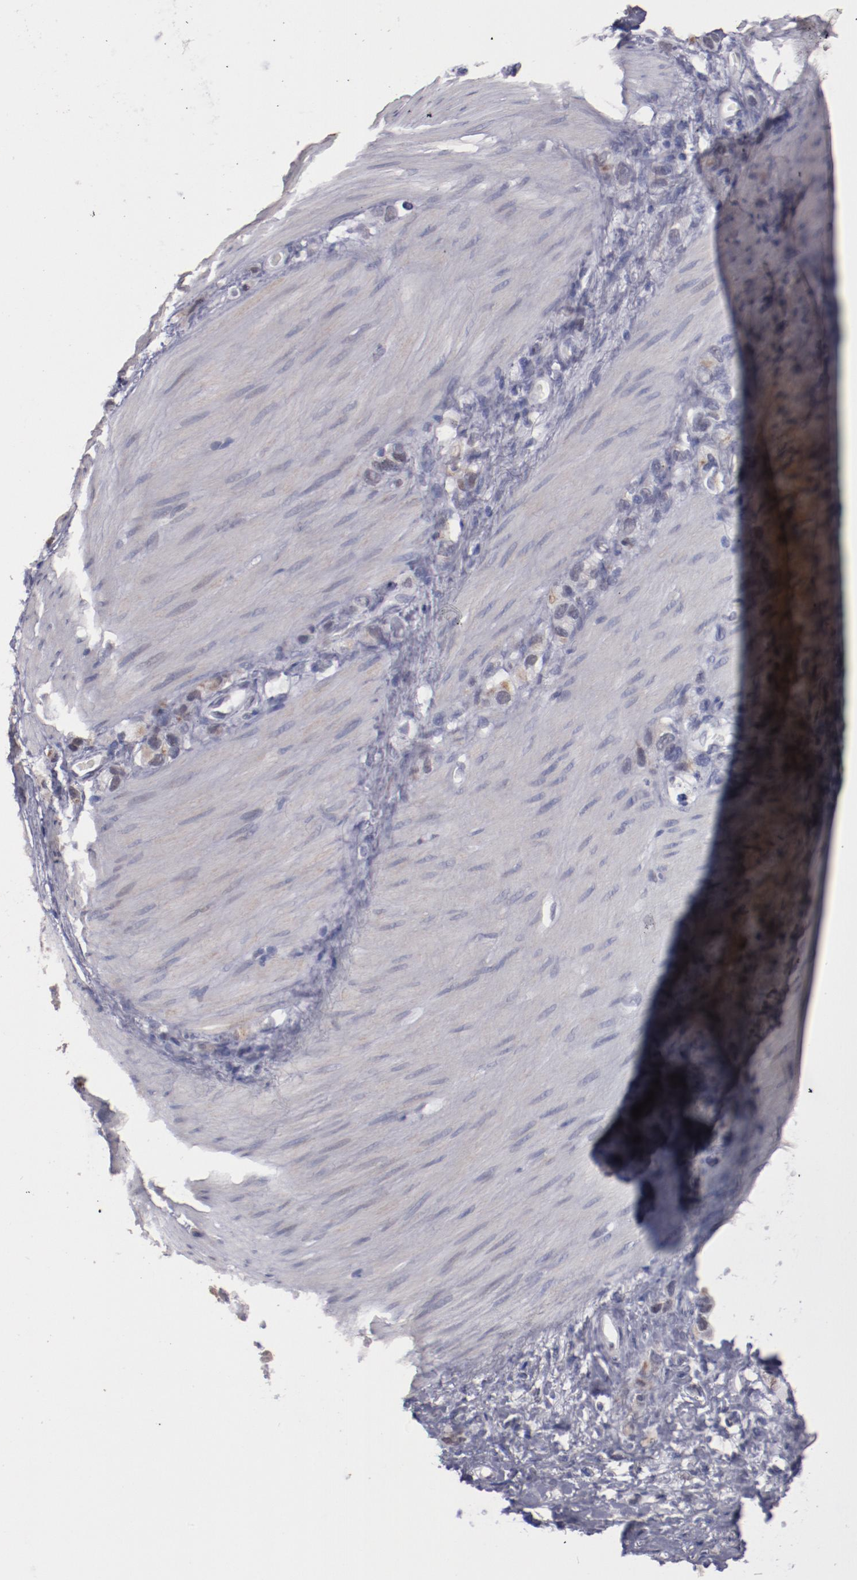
{"staining": {"intensity": "weak", "quantity": "<25%", "location": "cytoplasmic/membranous"}, "tissue": "stomach cancer", "cell_type": "Tumor cells", "image_type": "cancer", "snomed": [{"axis": "morphology", "description": "Normal tissue, NOS"}, {"axis": "morphology", "description": "Adenocarcinoma, NOS"}, {"axis": "morphology", "description": "Adenocarcinoma, High grade"}, {"axis": "topography", "description": "Stomach, upper"}, {"axis": "topography", "description": "Stomach"}], "caption": "This histopathology image is of stomach high-grade adenocarcinoma stained with immunohistochemistry to label a protein in brown with the nuclei are counter-stained blue. There is no expression in tumor cells. Brightfield microscopy of immunohistochemistry stained with DAB (3,3'-diaminobenzidine) (brown) and hematoxylin (blue), captured at high magnification.", "gene": "IRF4", "patient": {"sex": "female", "age": 65}}